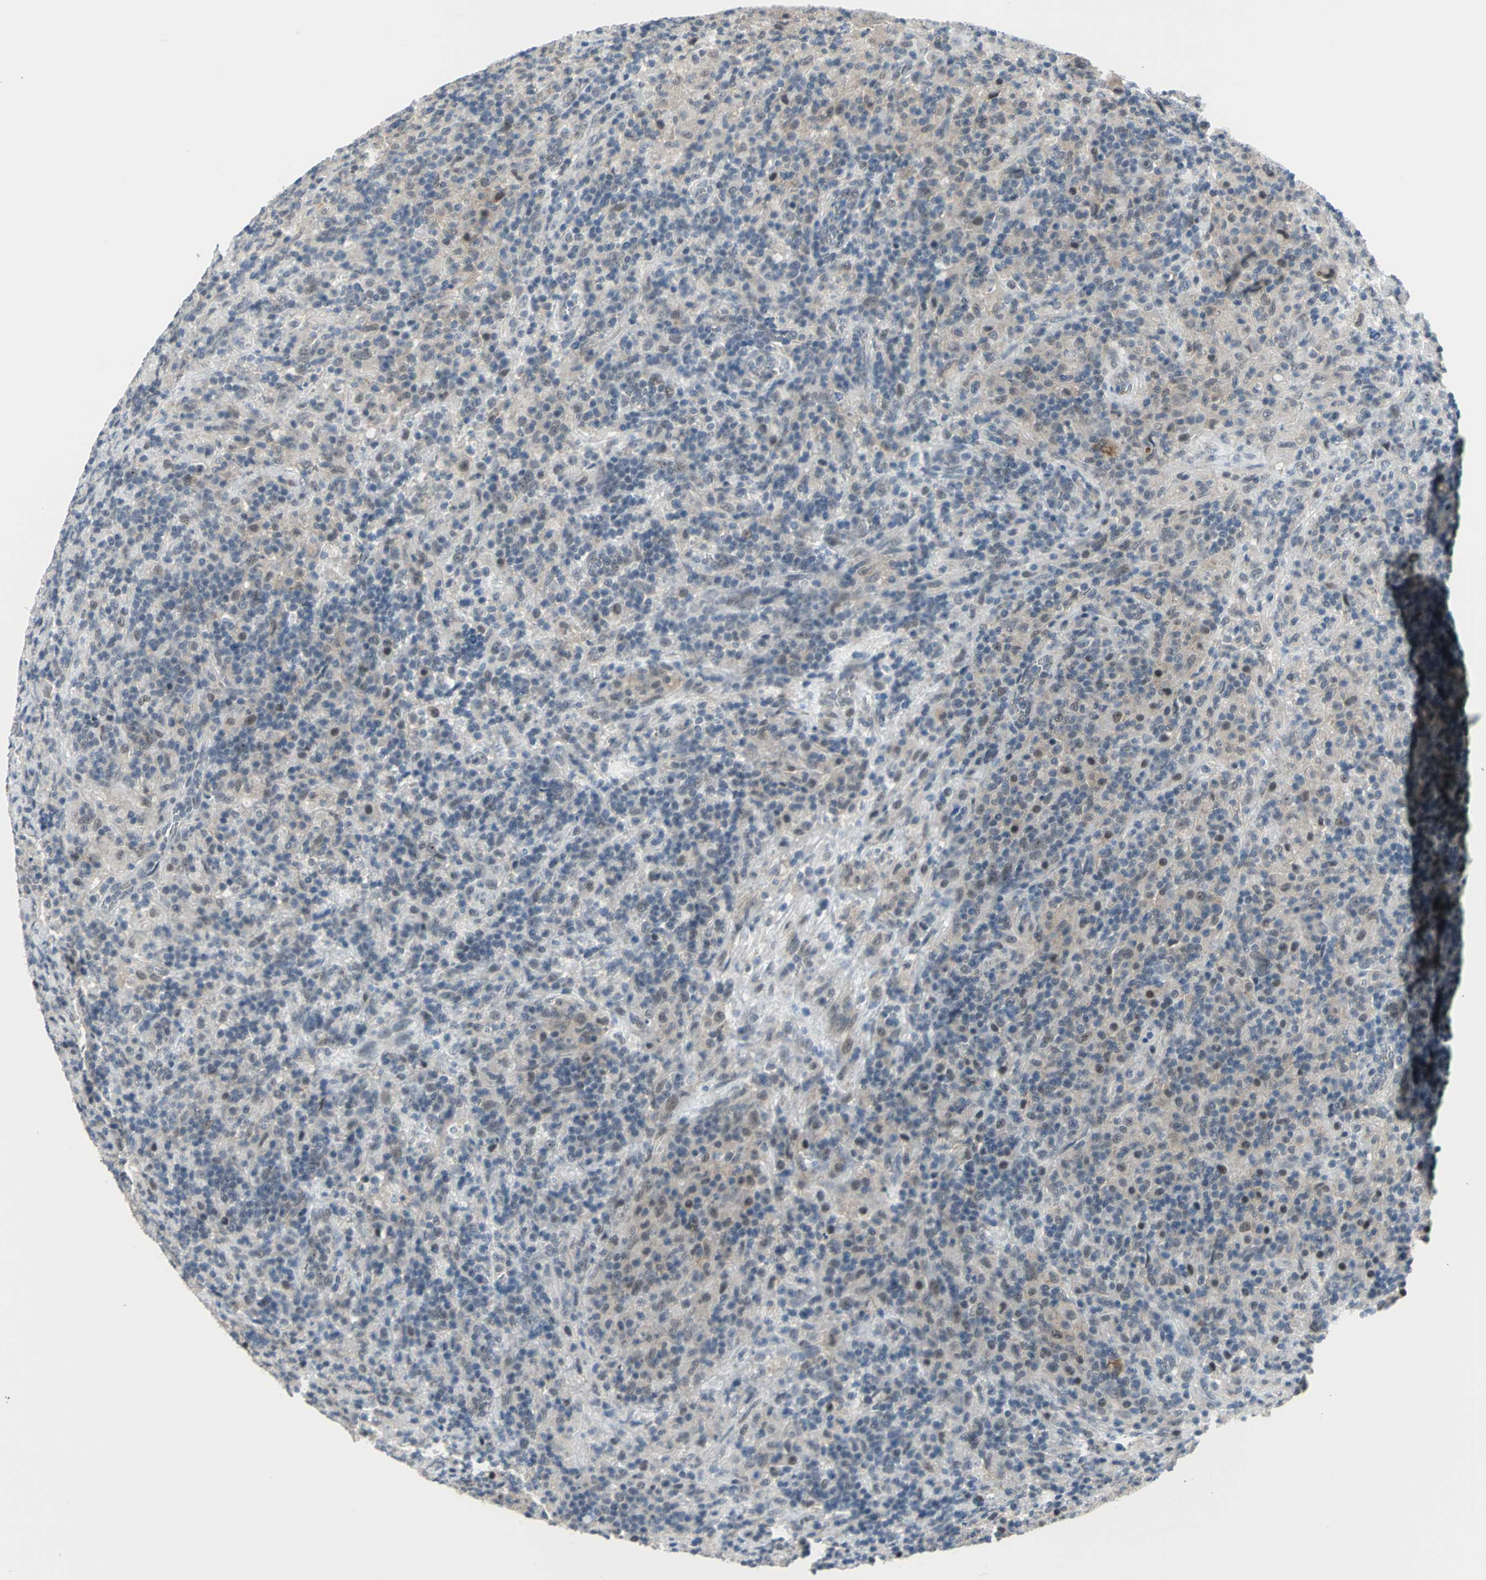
{"staining": {"intensity": "weak", "quantity": "25%-75%", "location": "nuclear"}, "tissue": "lymphoma", "cell_type": "Tumor cells", "image_type": "cancer", "snomed": [{"axis": "morphology", "description": "Hodgkin's disease, NOS"}, {"axis": "topography", "description": "Lymph node"}], "caption": "Hodgkin's disease tissue displays weak nuclear staining in approximately 25%-75% of tumor cells", "gene": "GLI3", "patient": {"sex": "male", "age": 70}}